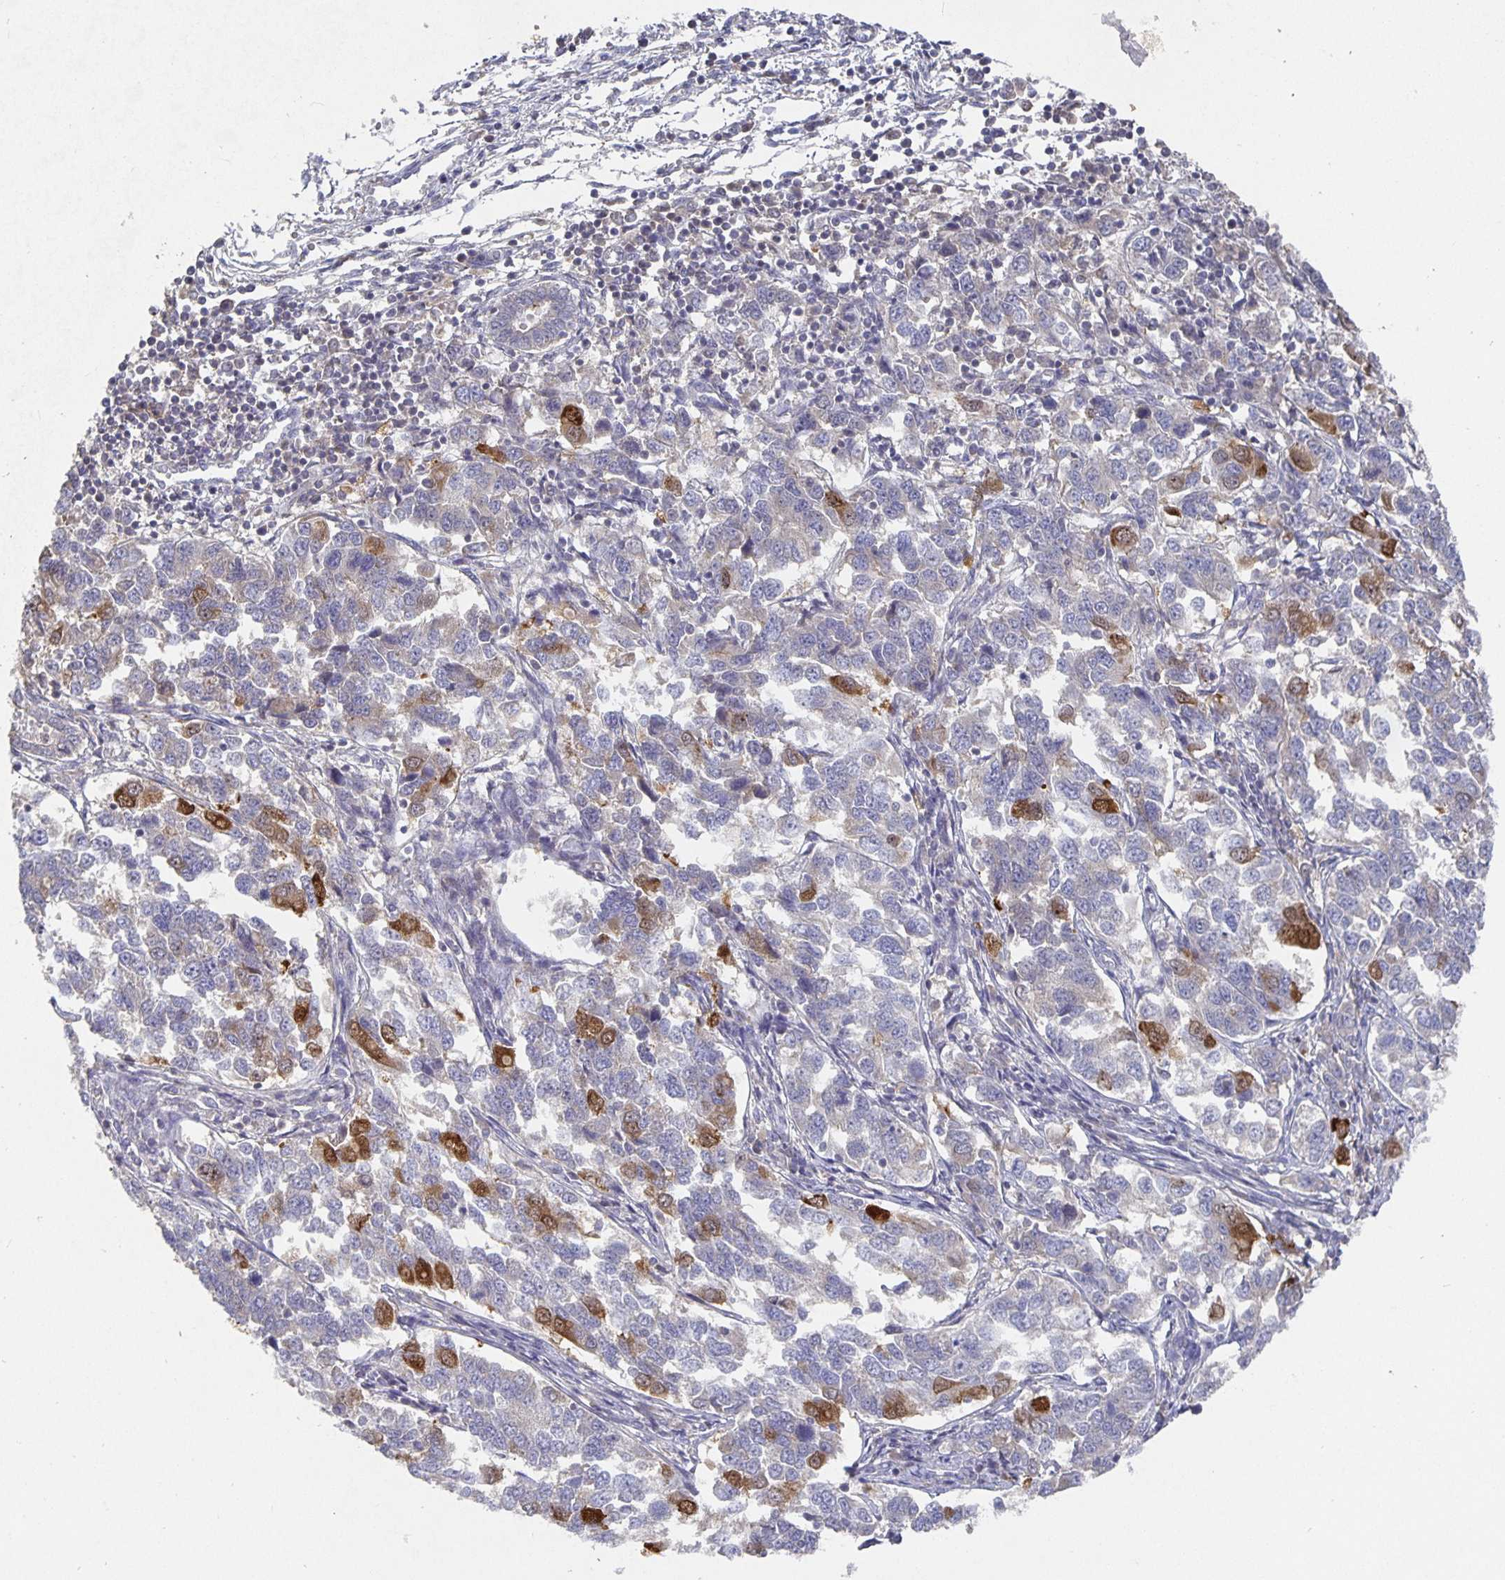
{"staining": {"intensity": "strong", "quantity": "<25%", "location": "cytoplasmic/membranous"}, "tissue": "endometrial cancer", "cell_type": "Tumor cells", "image_type": "cancer", "snomed": [{"axis": "morphology", "description": "Adenocarcinoma, NOS"}, {"axis": "topography", "description": "Endometrium"}], "caption": "This micrograph exhibits immunohistochemistry staining of human adenocarcinoma (endometrial), with medium strong cytoplasmic/membranous staining in approximately <25% of tumor cells.", "gene": "HEPN1", "patient": {"sex": "female", "age": 43}}